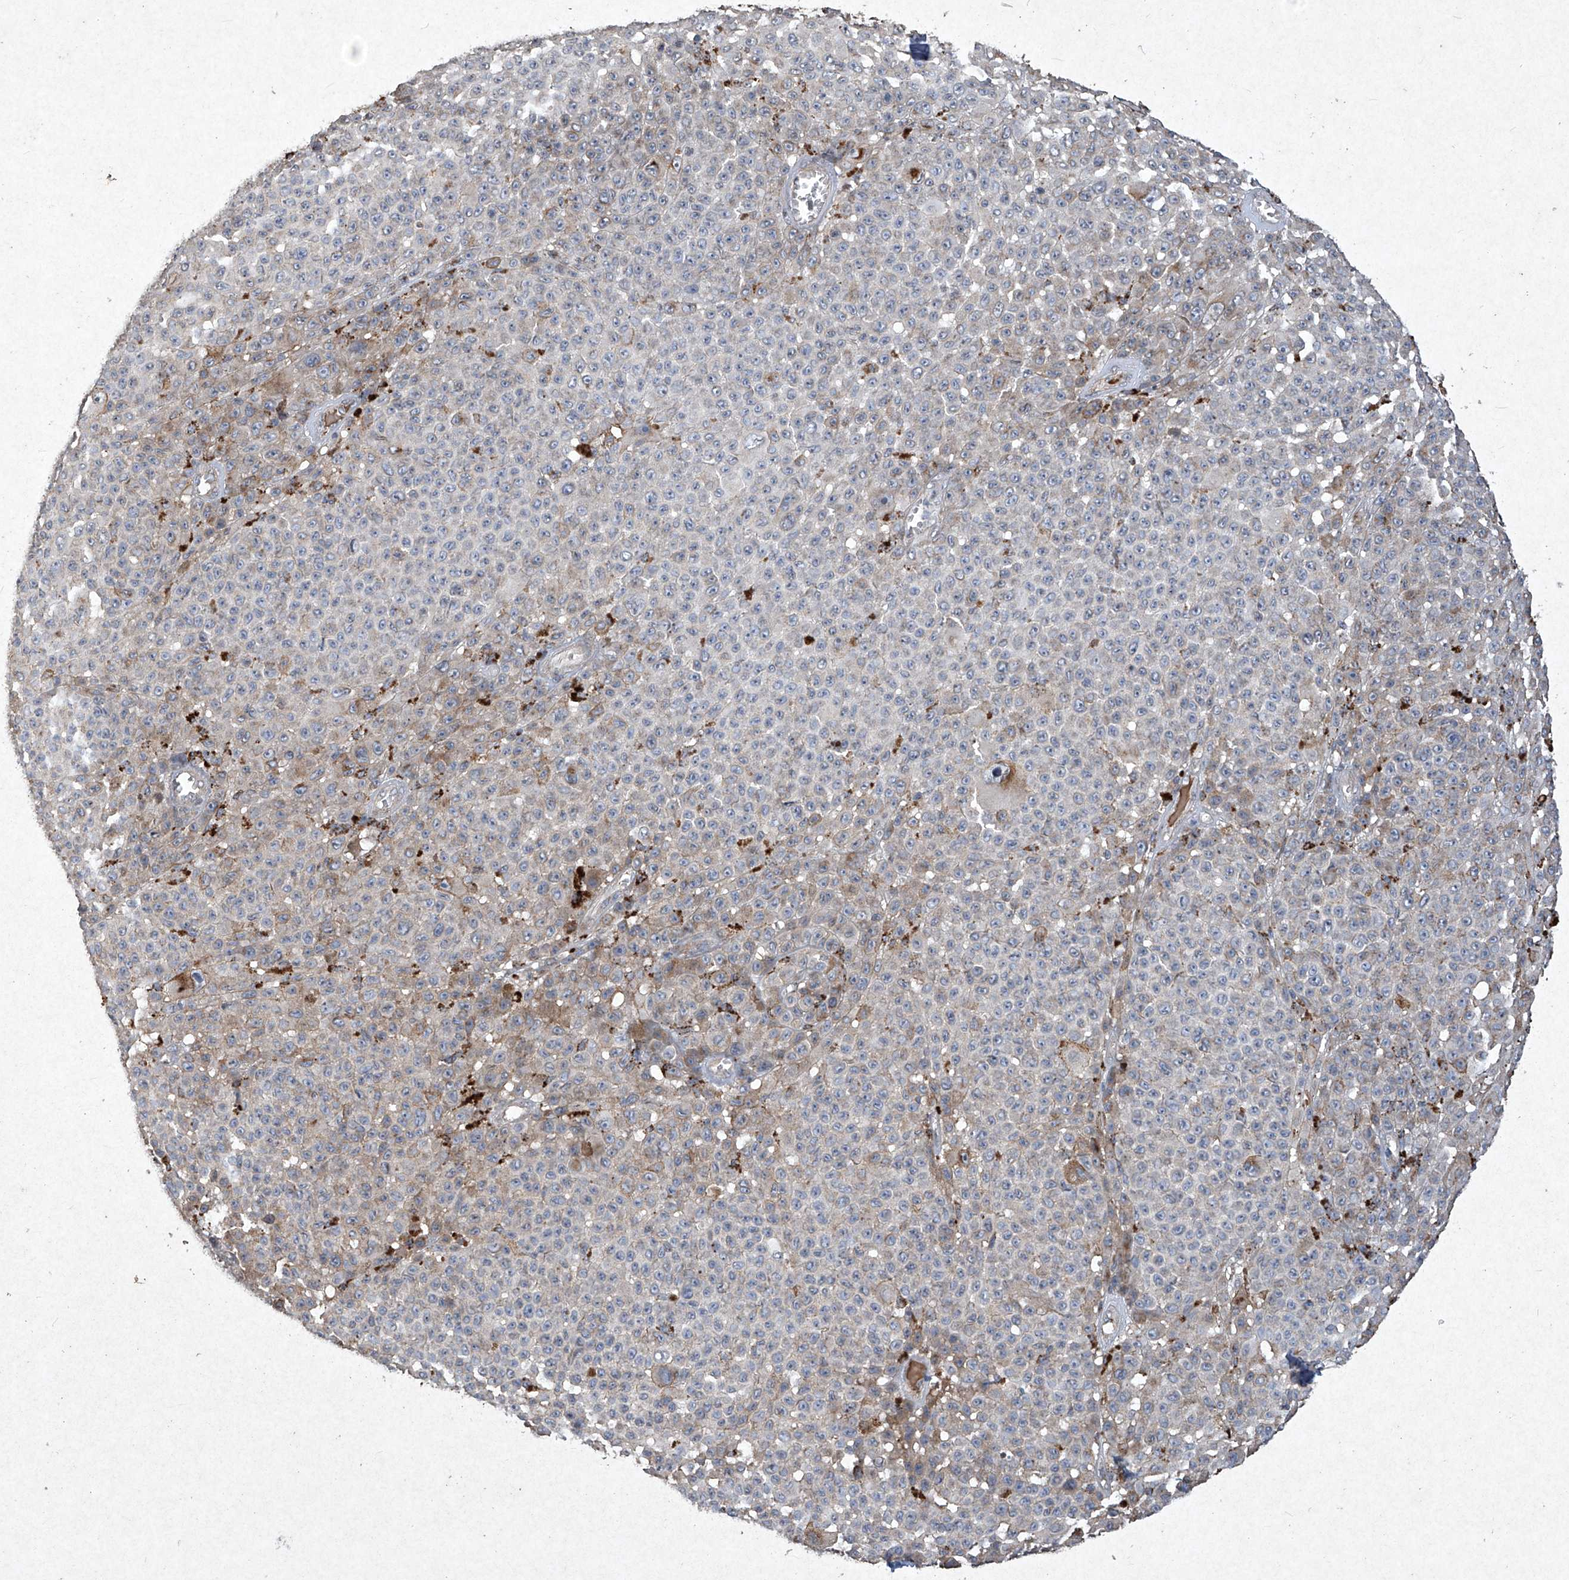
{"staining": {"intensity": "moderate", "quantity": "<25%", "location": "cytoplasmic/membranous"}, "tissue": "melanoma", "cell_type": "Tumor cells", "image_type": "cancer", "snomed": [{"axis": "morphology", "description": "Malignant melanoma, NOS"}, {"axis": "topography", "description": "Skin"}], "caption": "This micrograph shows immunohistochemistry staining of malignant melanoma, with low moderate cytoplasmic/membranous positivity in approximately <25% of tumor cells.", "gene": "MED16", "patient": {"sex": "female", "age": 94}}